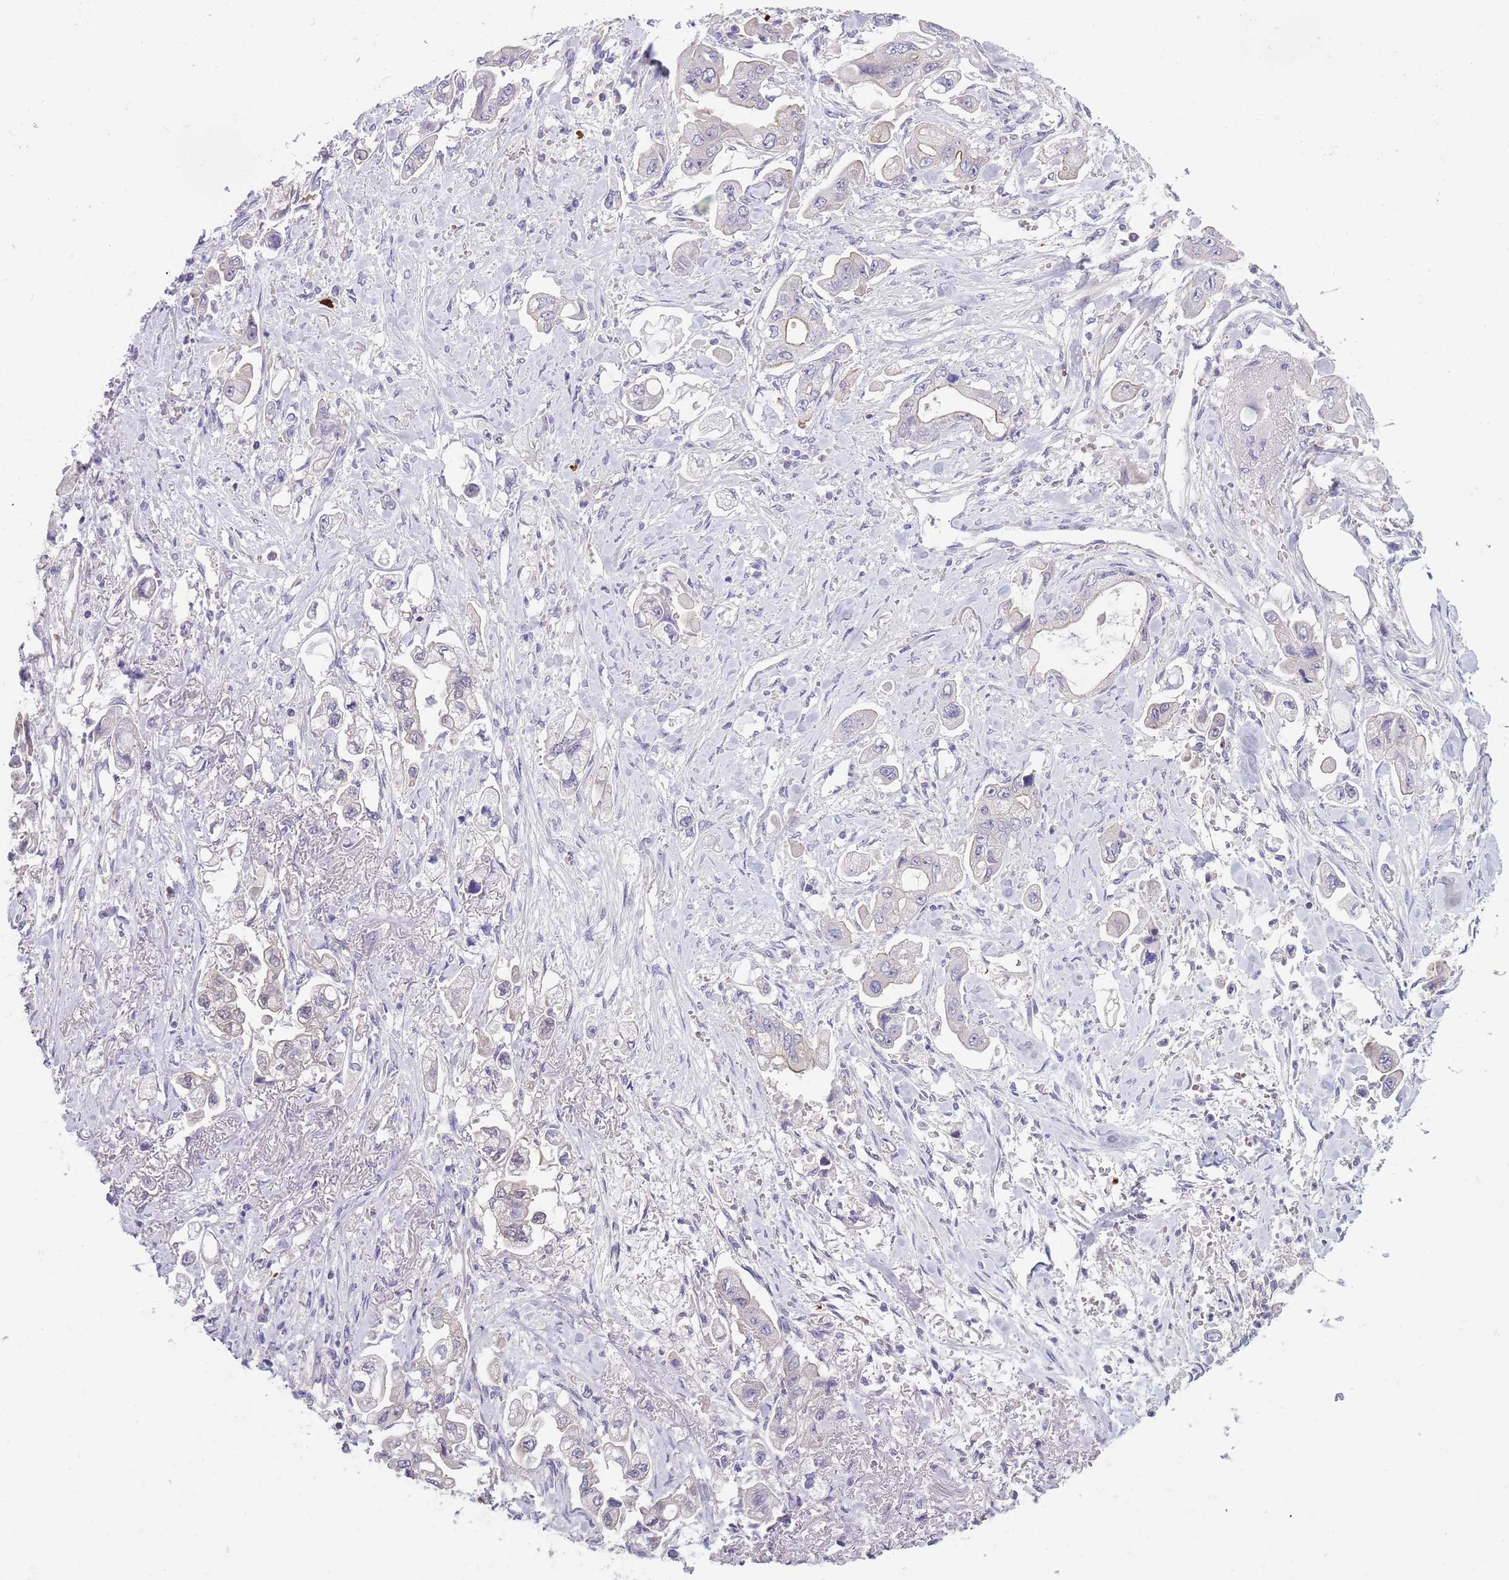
{"staining": {"intensity": "negative", "quantity": "none", "location": "none"}, "tissue": "stomach cancer", "cell_type": "Tumor cells", "image_type": "cancer", "snomed": [{"axis": "morphology", "description": "Adenocarcinoma, NOS"}, {"axis": "topography", "description": "Stomach"}], "caption": "Tumor cells are negative for protein expression in human stomach cancer.", "gene": "ZNF14", "patient": {"sex": "male", "age": 62}}